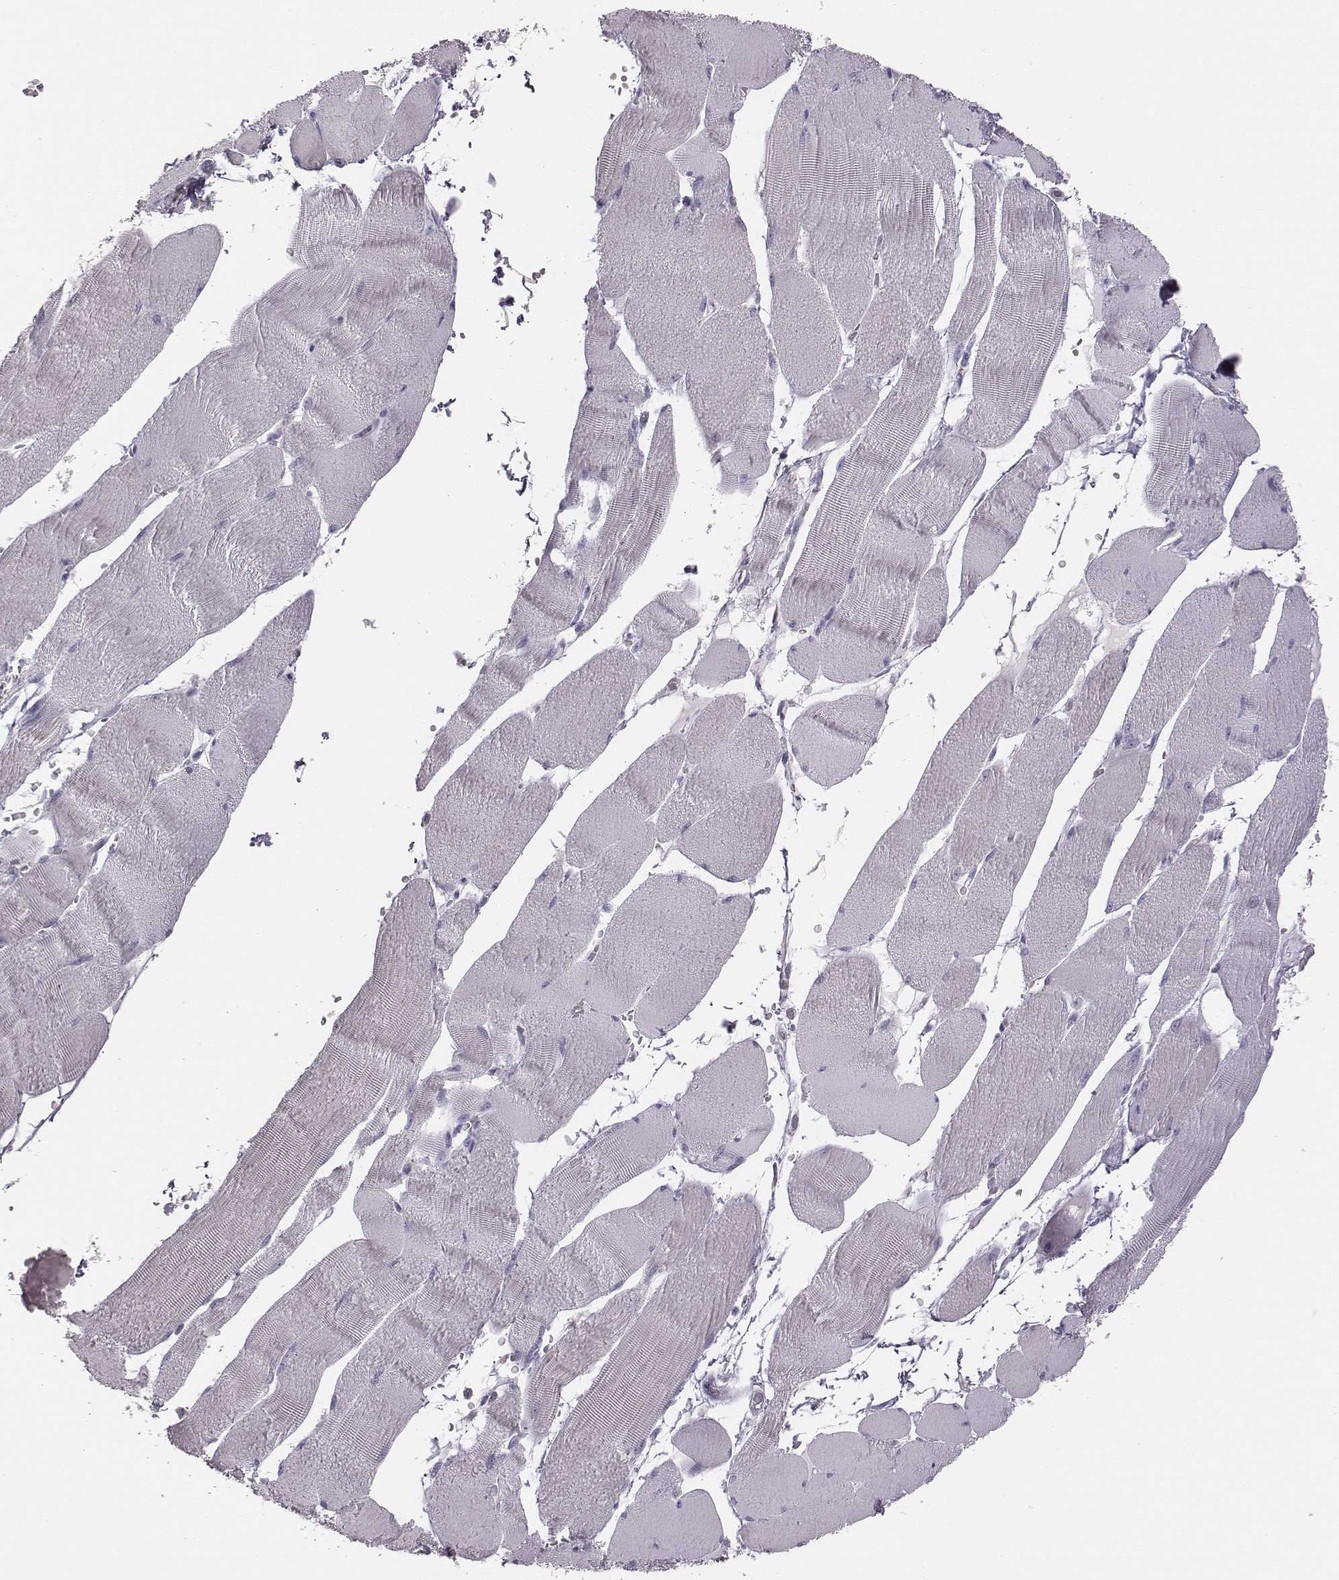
{"staining": {"intensity": "negative", "quantity": "none", "location": "none"}, "tissue": "skeletal muscle", "cell_type": "Myocytes", "image_type": "normal", "snomed": [{"axis": "morphology", "description": "Normal tissue, NOS"}, {"axis": "topography", "description": "Skeletal muscle"}], "caption": "Myocytes are negative for brown protein staining in benign skeletal muscle. Brightfield microscopy of IHC stained with DAB (3,3'-diaminobenzidine) (brown) and hematoxylin (blue), captured at high magnification.", "gene": "ENSG00000290147", "patient": {"sex": "male", "age": 56}}